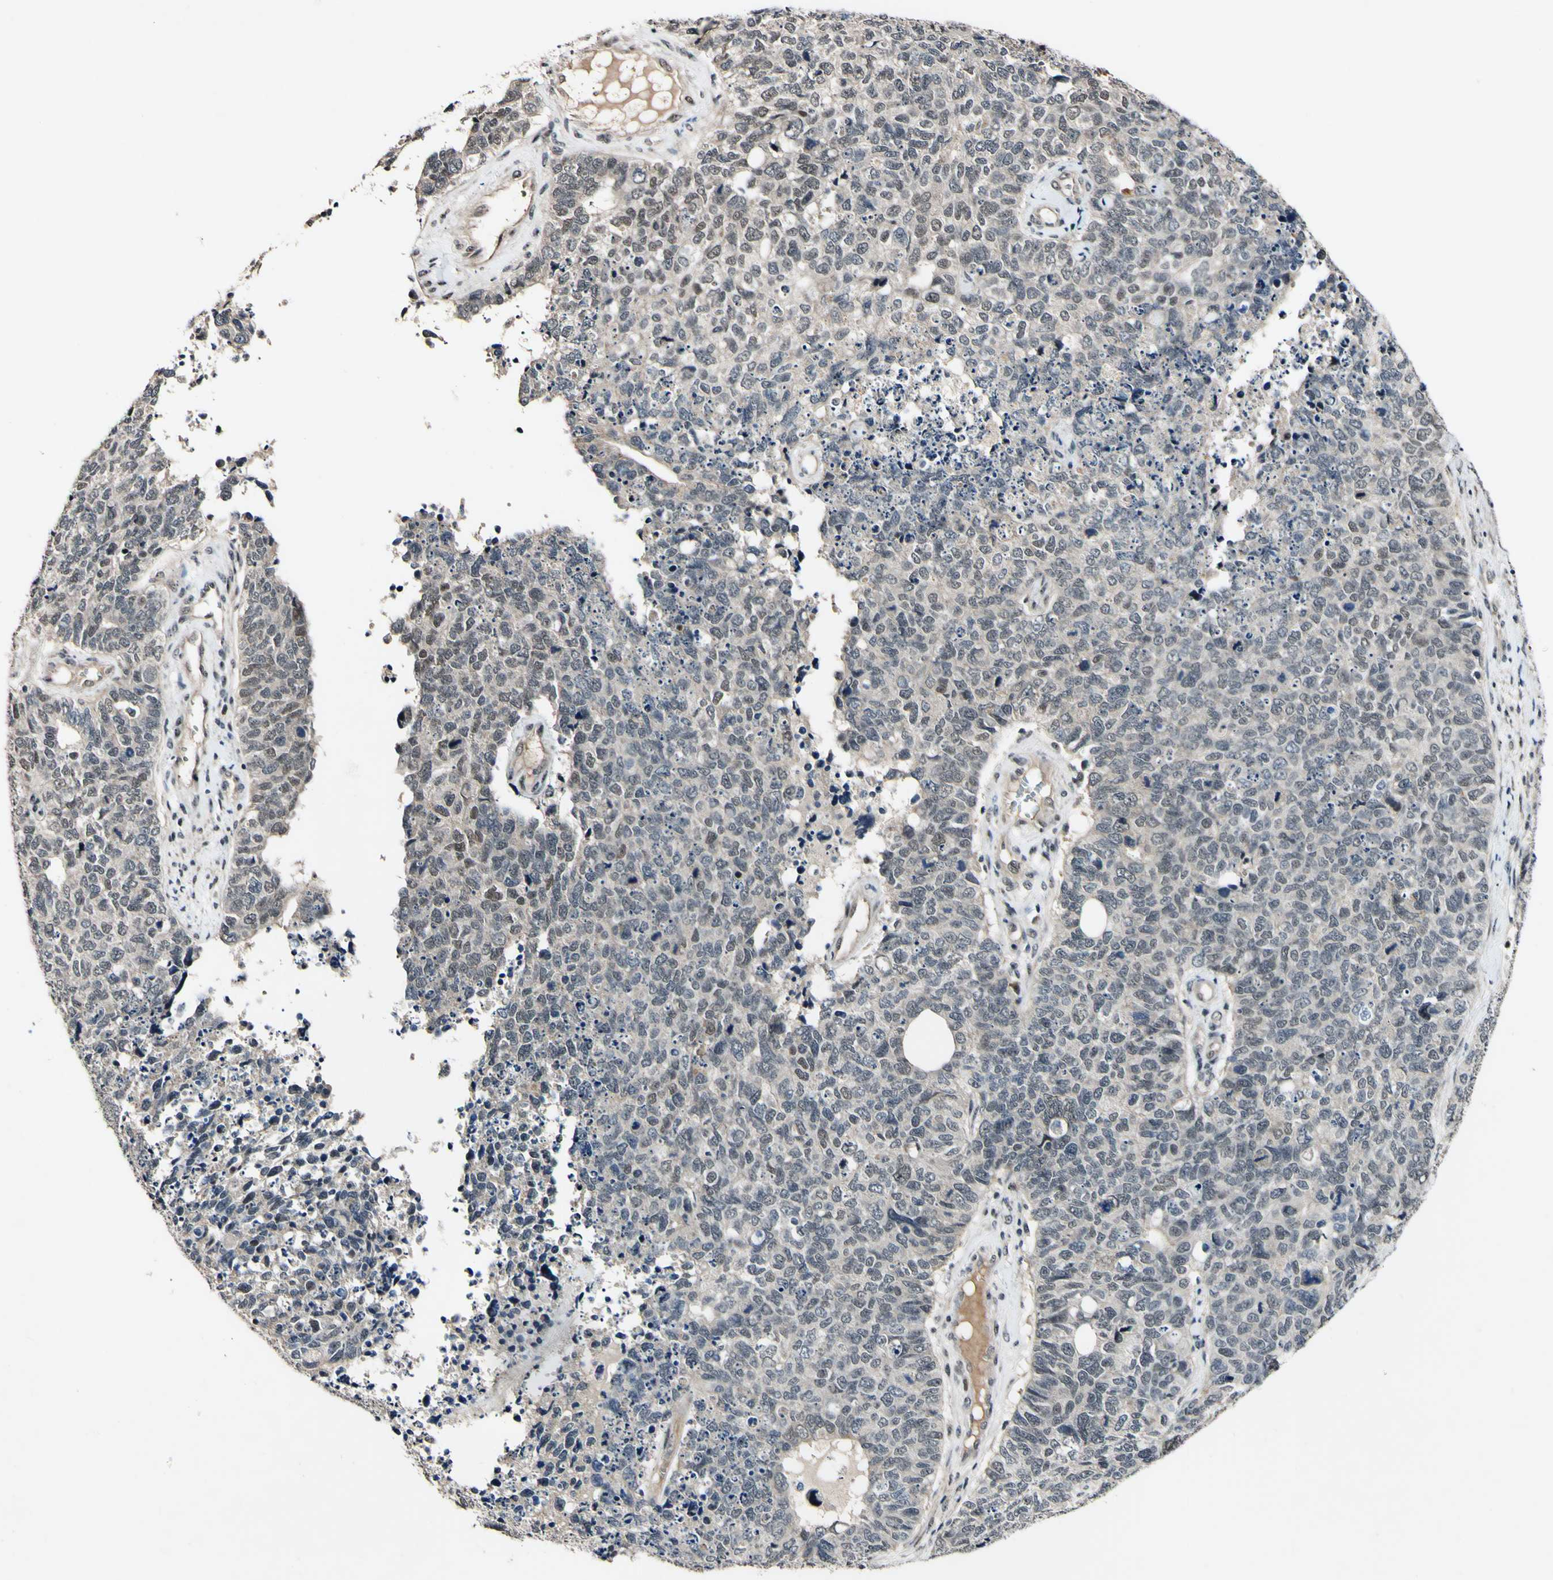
{"staining": {"intensity": "weak", "quantity": "<25%", "location": "nuclear"}, "tissue": "cervical cancer", "cell_type": "Tumor cells", "image_type": "cancer", "snomed": [{"axis": "morphology", "description": "Squamous cell carcinoma, NOS"}, {"axis": "topography", "description": "Cervix"}], "caption": "Histopathology image shows no protein staining in tumor cells of cervical cancer tissue.", "gene": "POLR2F", "patient": {"sex": "female", "age": 63}}